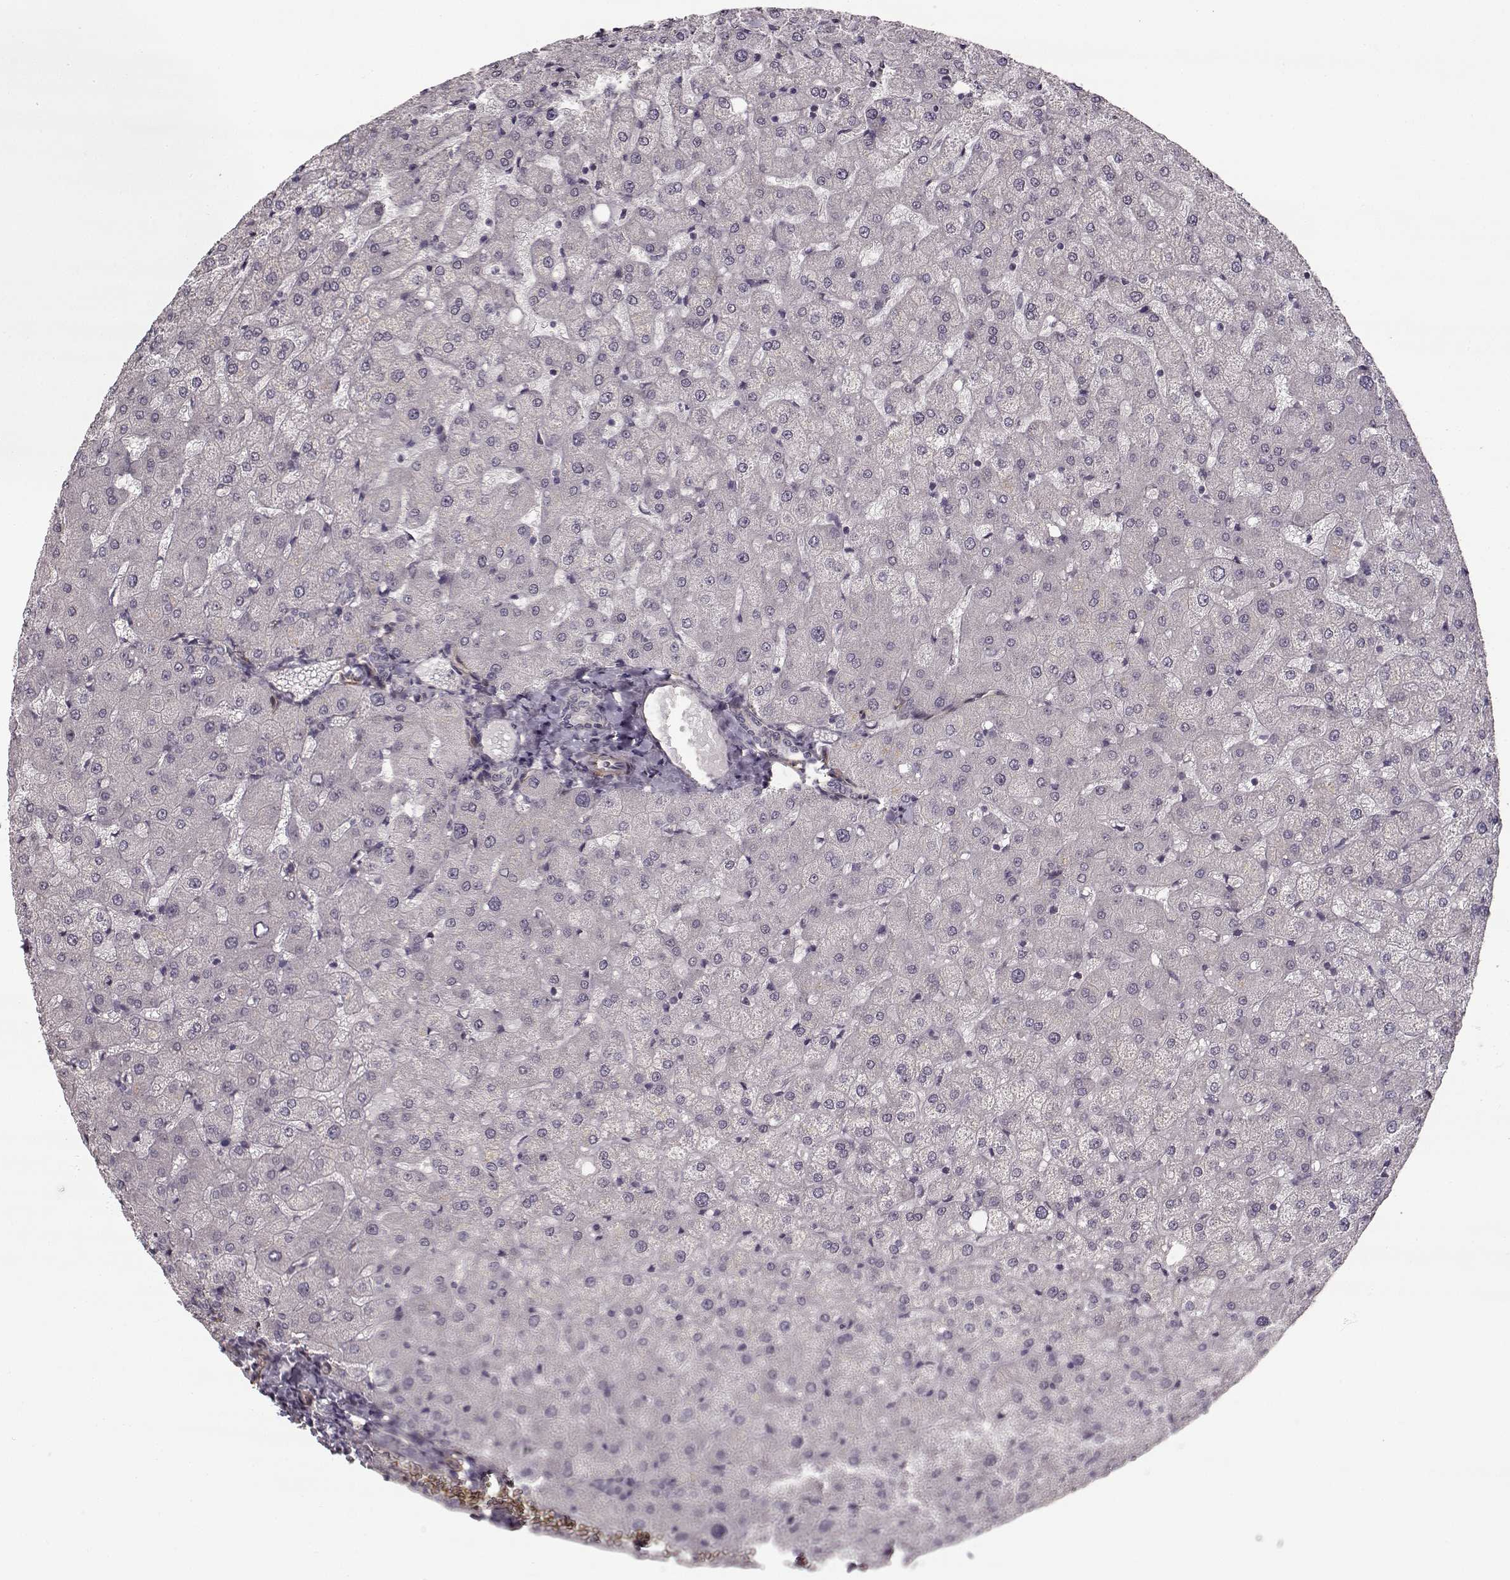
{"staining": {"intensity": "negative", "quantity": "none", "location": "none"}, "tissue": "liver", "cell_type": "Cholangiocytes", "image_type": "normal", "snomed": [{"axis": "morphology", "description": "Normal tissue, NOS"}, {"axis": "topography", "description": "Liver"}], "caption": "Immunohistochemistry of unremarkable human liver shows no expression in cholangiocytes.", "gene": "LAMB2", "patient": {"sex": "female", "age": 50}}